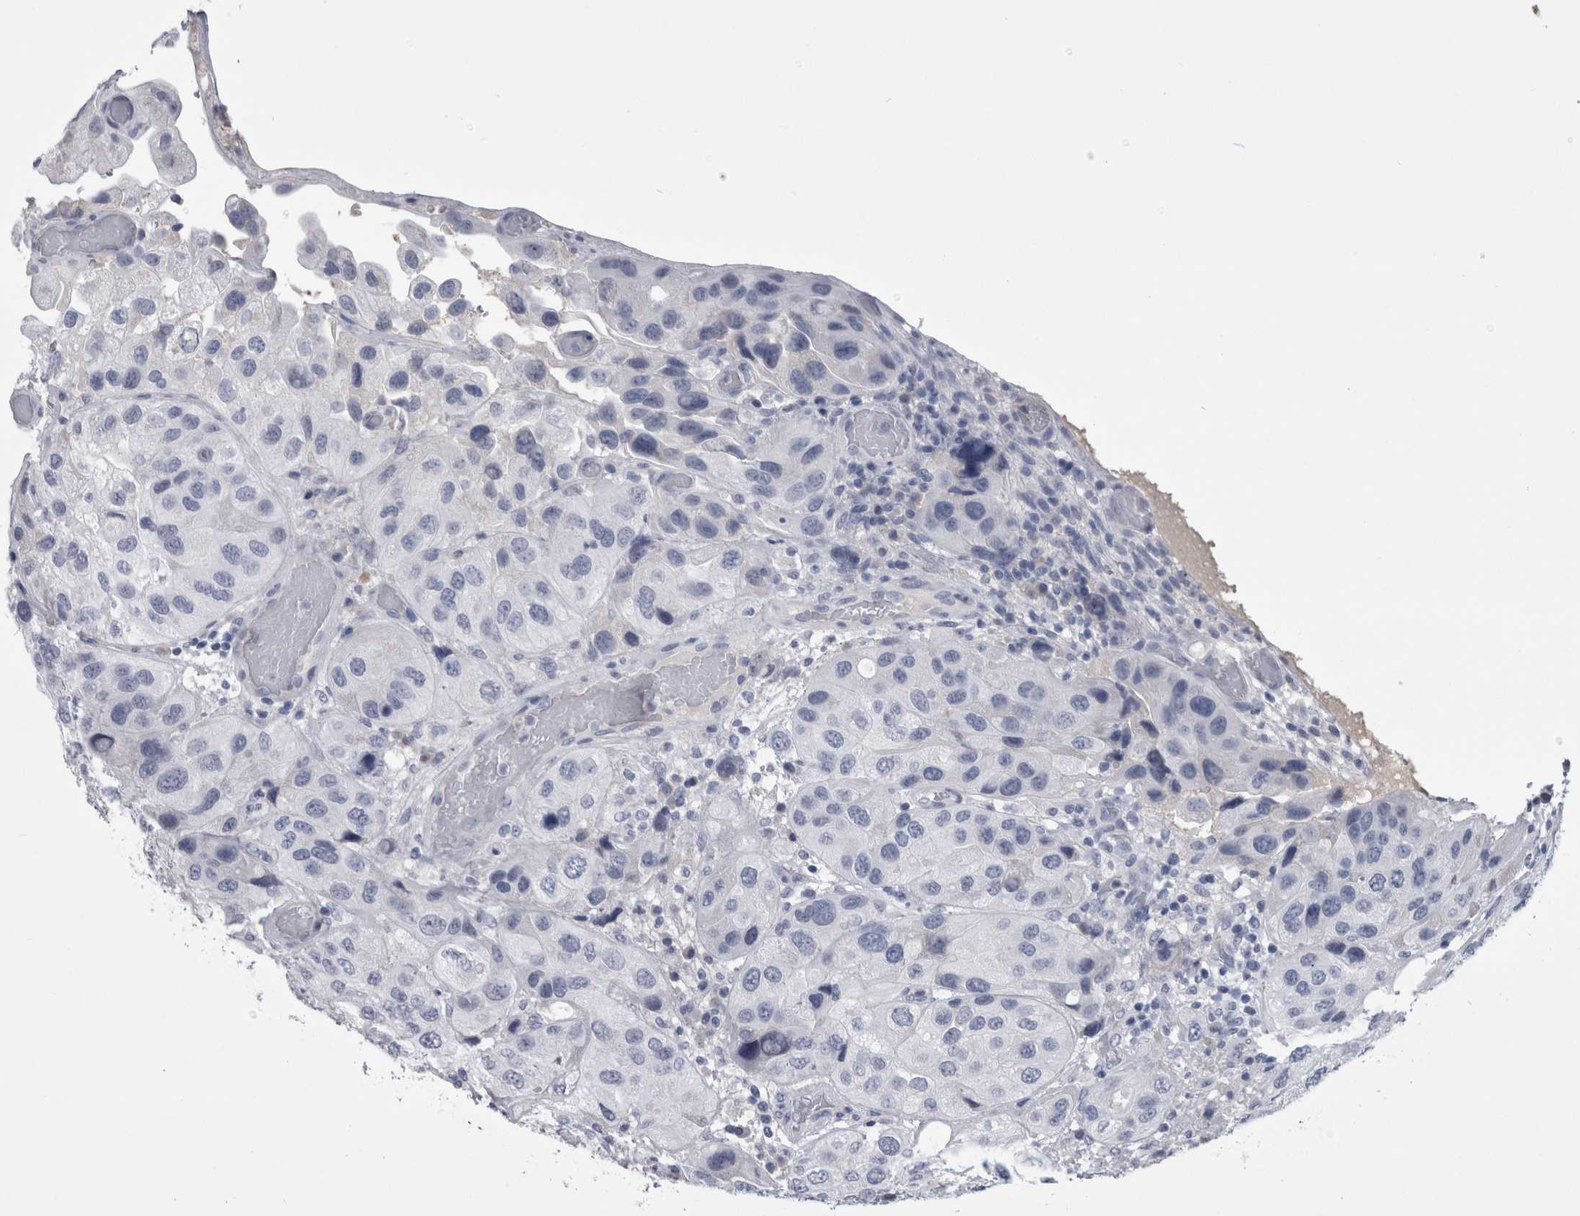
{"staining": {"intensity": "negative", "quantity": "none", "location": "none"}, "tissue": "urothelial cancer", "cell_type": "Tumor cells", "image_type": "cancer", "snomed": [{"axis": "morphology", "description": "Urothelial carcinoma, High grade"}, {"axis": "topography", "description": "Urinary bladder"}], "caption": "This is an immunohistochemistry (IHC) image of urothelial cancer. There is no expression in tumor cells.", "gene": "PAX5", "patient": {"sex": "female", "age": 64}}